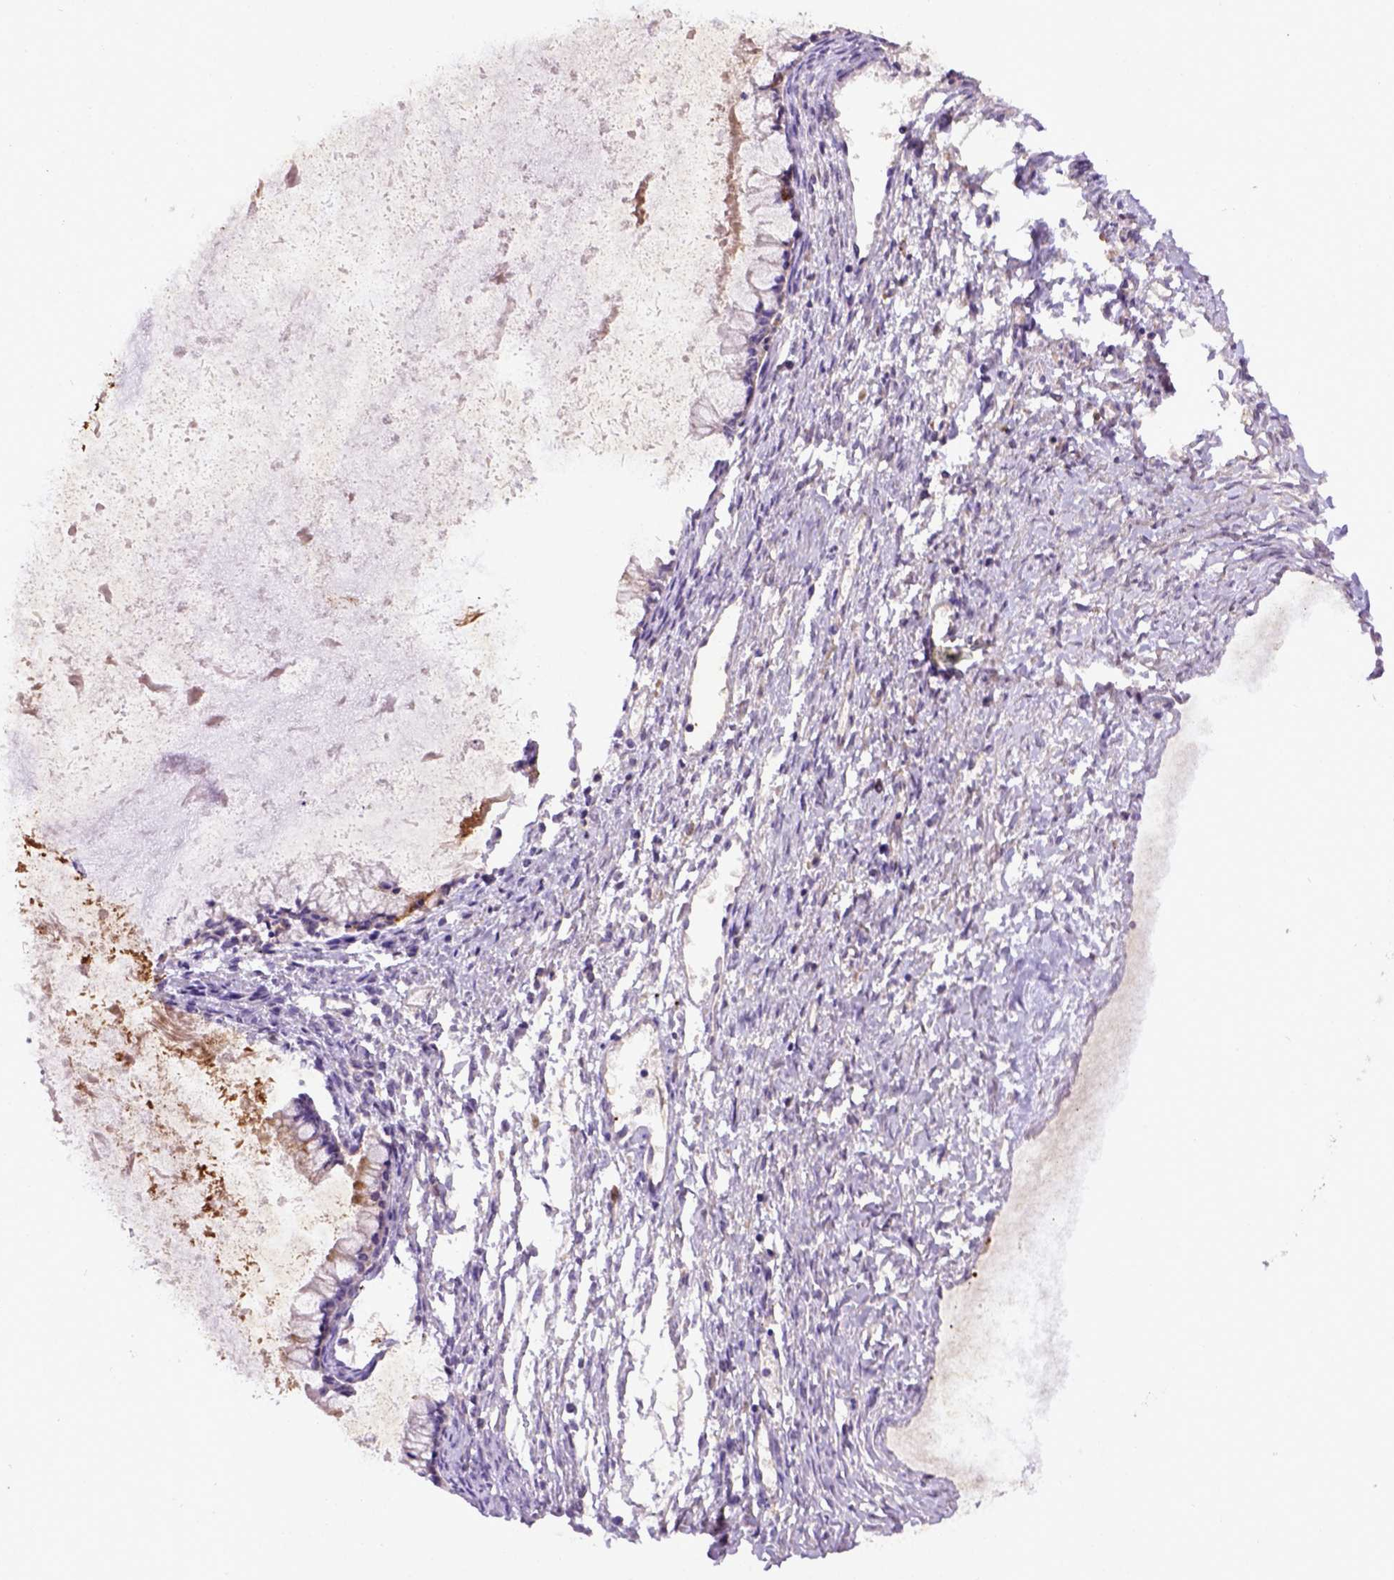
{"staining": {"intensity": "negative", "quantity": "none", "location": "none"}, "tissue": "ovarian cancer", "cell_type": "Tumor cells", "image_type": "cancer", "snomed": [{"axis": "morphology", "description": "Cystadenocarcinoma, mucinous, NOS"}, {"axis": "topography", "description": "Ovary"}], "caption": "Tumor cells show no significant protein staining in ovarian cancer.", "gene": "DEPDC1B", "patient": {"sex": "female", "age": 67}}